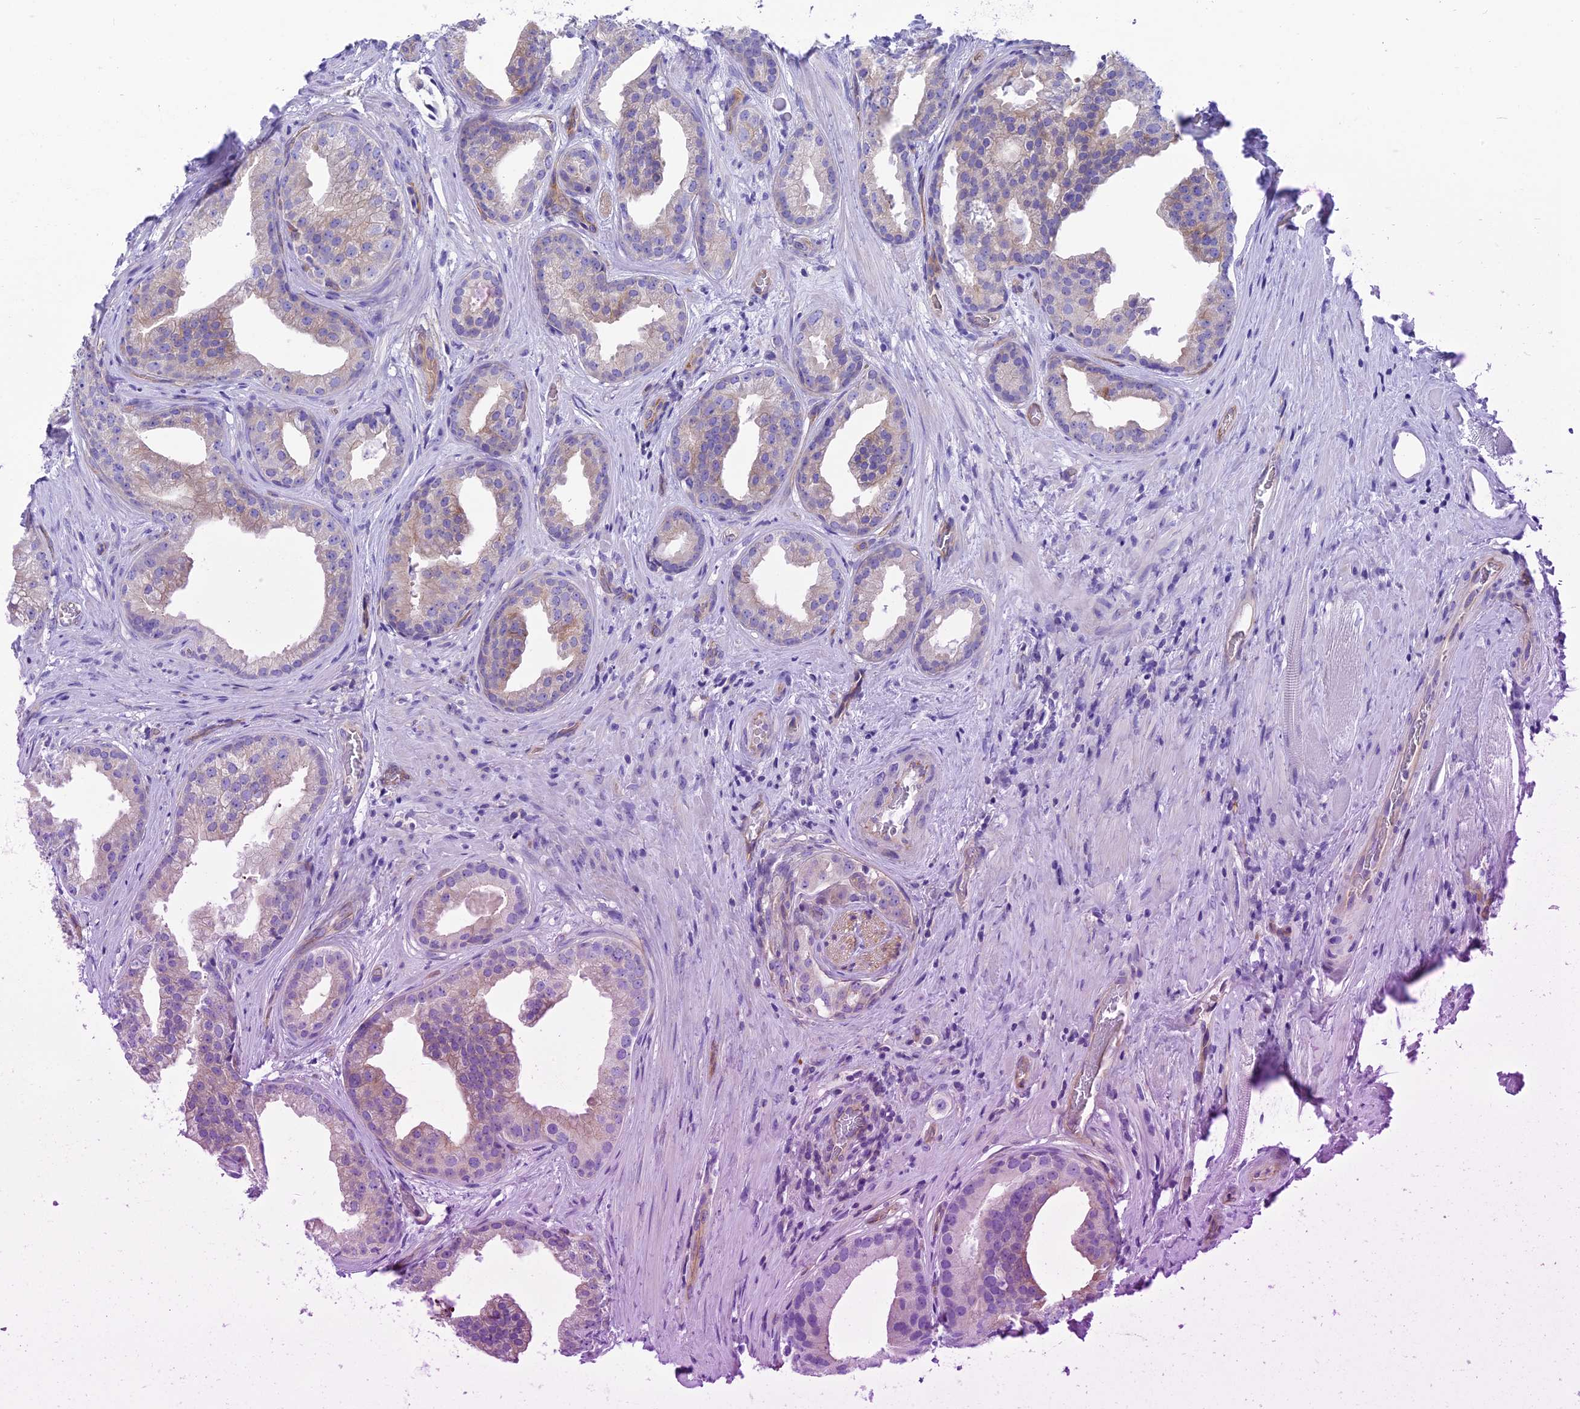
{"staining": {"intensity": "negative", "quantity": "none", "location": "none"}, "tissue": "prostate cancer", "cell_type": "Tumor cells", "image_type": "cancer", "snomed": [{"axis": "morphology", "description": "Adenocarcinoma, Low grade"}, {"axis": "topography", "description": "Prostate"}], "caption": "This is an immunohistochemistry (IHC) histopathology image of human prostate cancer (low-grade adenocarcinoma). There is no expression in tumor cells.", "gene": "PPFIA3", "patient": {"sex": "male", "age": 71}}